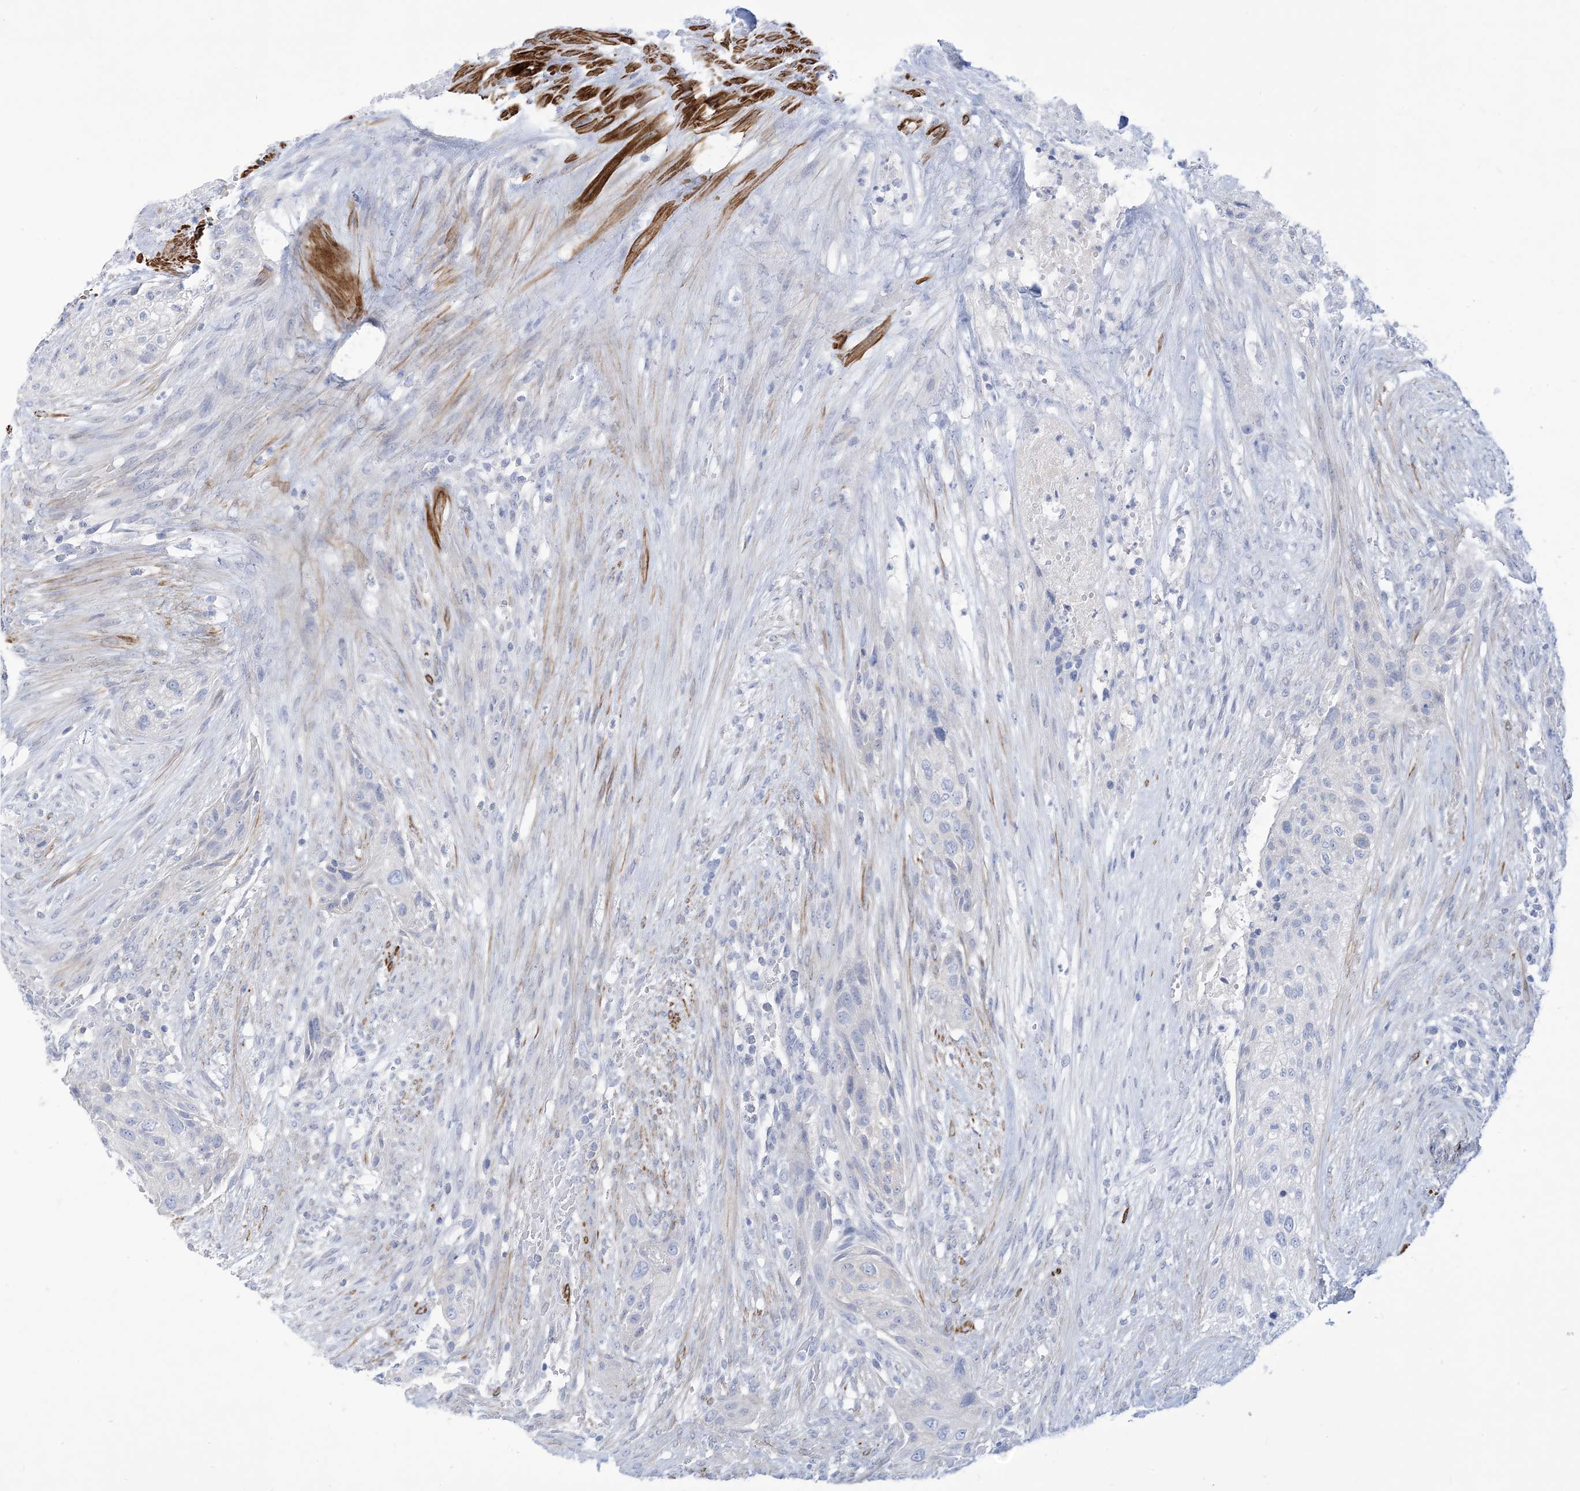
{"staining": {"intensity": "negative", "quantity": "none", "location": "none"}, "tissue": "urothelial cancer", "cell_type": "Tumor cells", "image_type": "cancer", "snomed": [{"axis": "morphology", "description": "Urothelial carcinoma, High grade"}, {"axis": "topography", "description": "Urinary bladder"}], "caption": "A histopathology image of human urothelial carcinoma (high-grade) is negative for staining in tumor cells. (DAB IHC visualized using brightfield microscopy, high magnification).", "gene": "MARS2", "patient": {"sex": "male", "age": 35}}